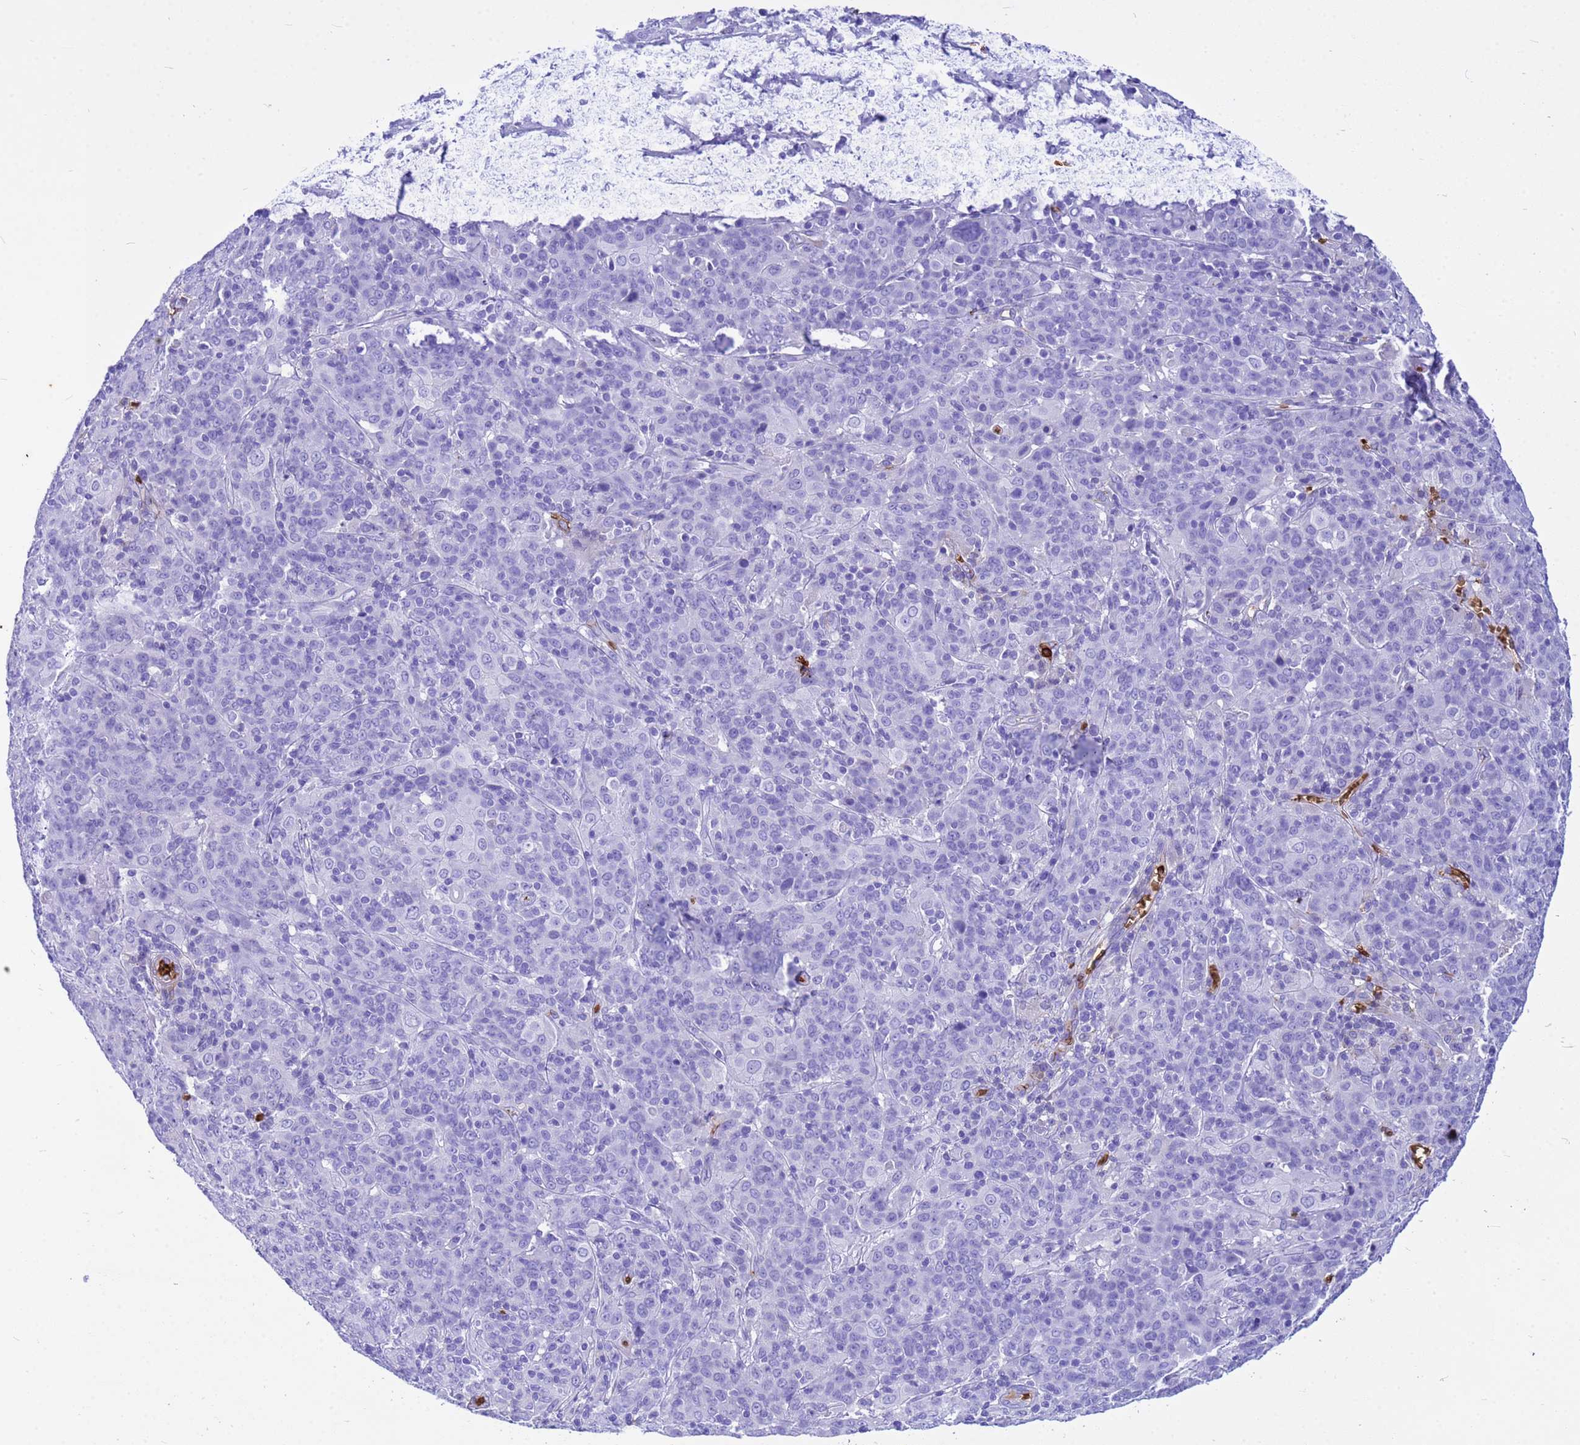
{"staining": {"intensity": "negative", "quantity": "none", "location": "none"}, "tissue": "cervical cancer", "cell_type": "Tumor cells", "image_type": "cancer", "snomed": [{"axis": "morphology", "description": "Squamous cell carcinoma, NOS"}, {"axis": "topography", "description": "Cervix"}], "caption": "Immunohistochemistry (IHC) photomicrograph of neoplastic tissue: squamous cell carcinoma (cervical) stained with DAB (3,3'-diaminobenzidine) reveals no significant protein staining in tumor cells.", "gene": "HBA2", "patient": {"sex": "female", "age": 67}}